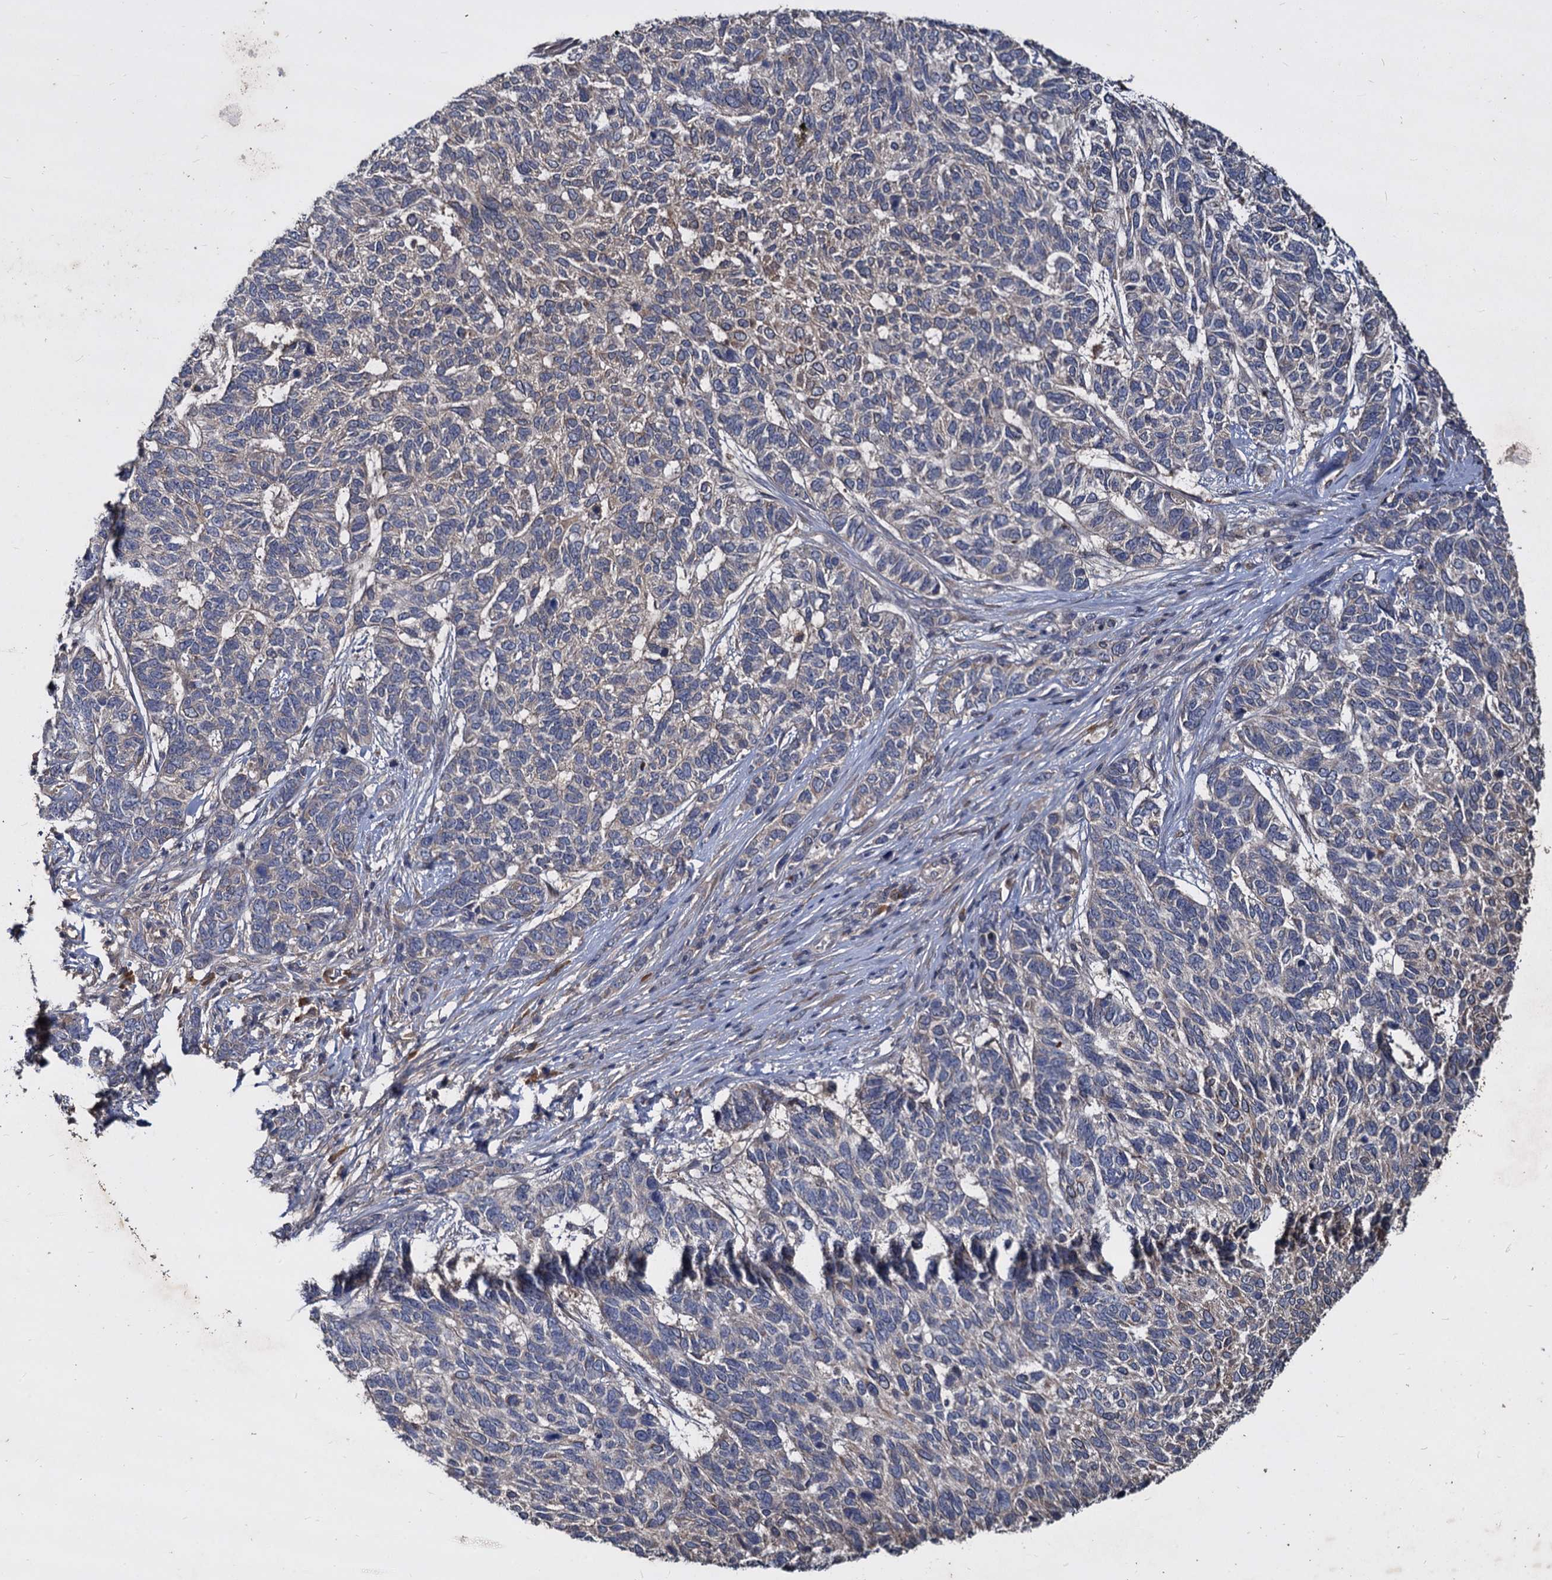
{"staining": {"intensity": "weak", "quantity": "<25%", "location": "cytoplasmic/membranous"}, "tissue": "skin cancer", "cell_type": "Tumor cells", "image_type": "cancer", "snomed": [{"axis": "morphology", "description": "Basal cell carcinoma"}, {"axis": "topography", "description": "Skin"}], "caption": "Immunohistochemistry micrograph of human skin basal cell carcinoma stained for a protein (brown), which shows no positivity in tumor cells.", "gene": "CCDC184", "patient": {"sex": "female", "age": 65}}